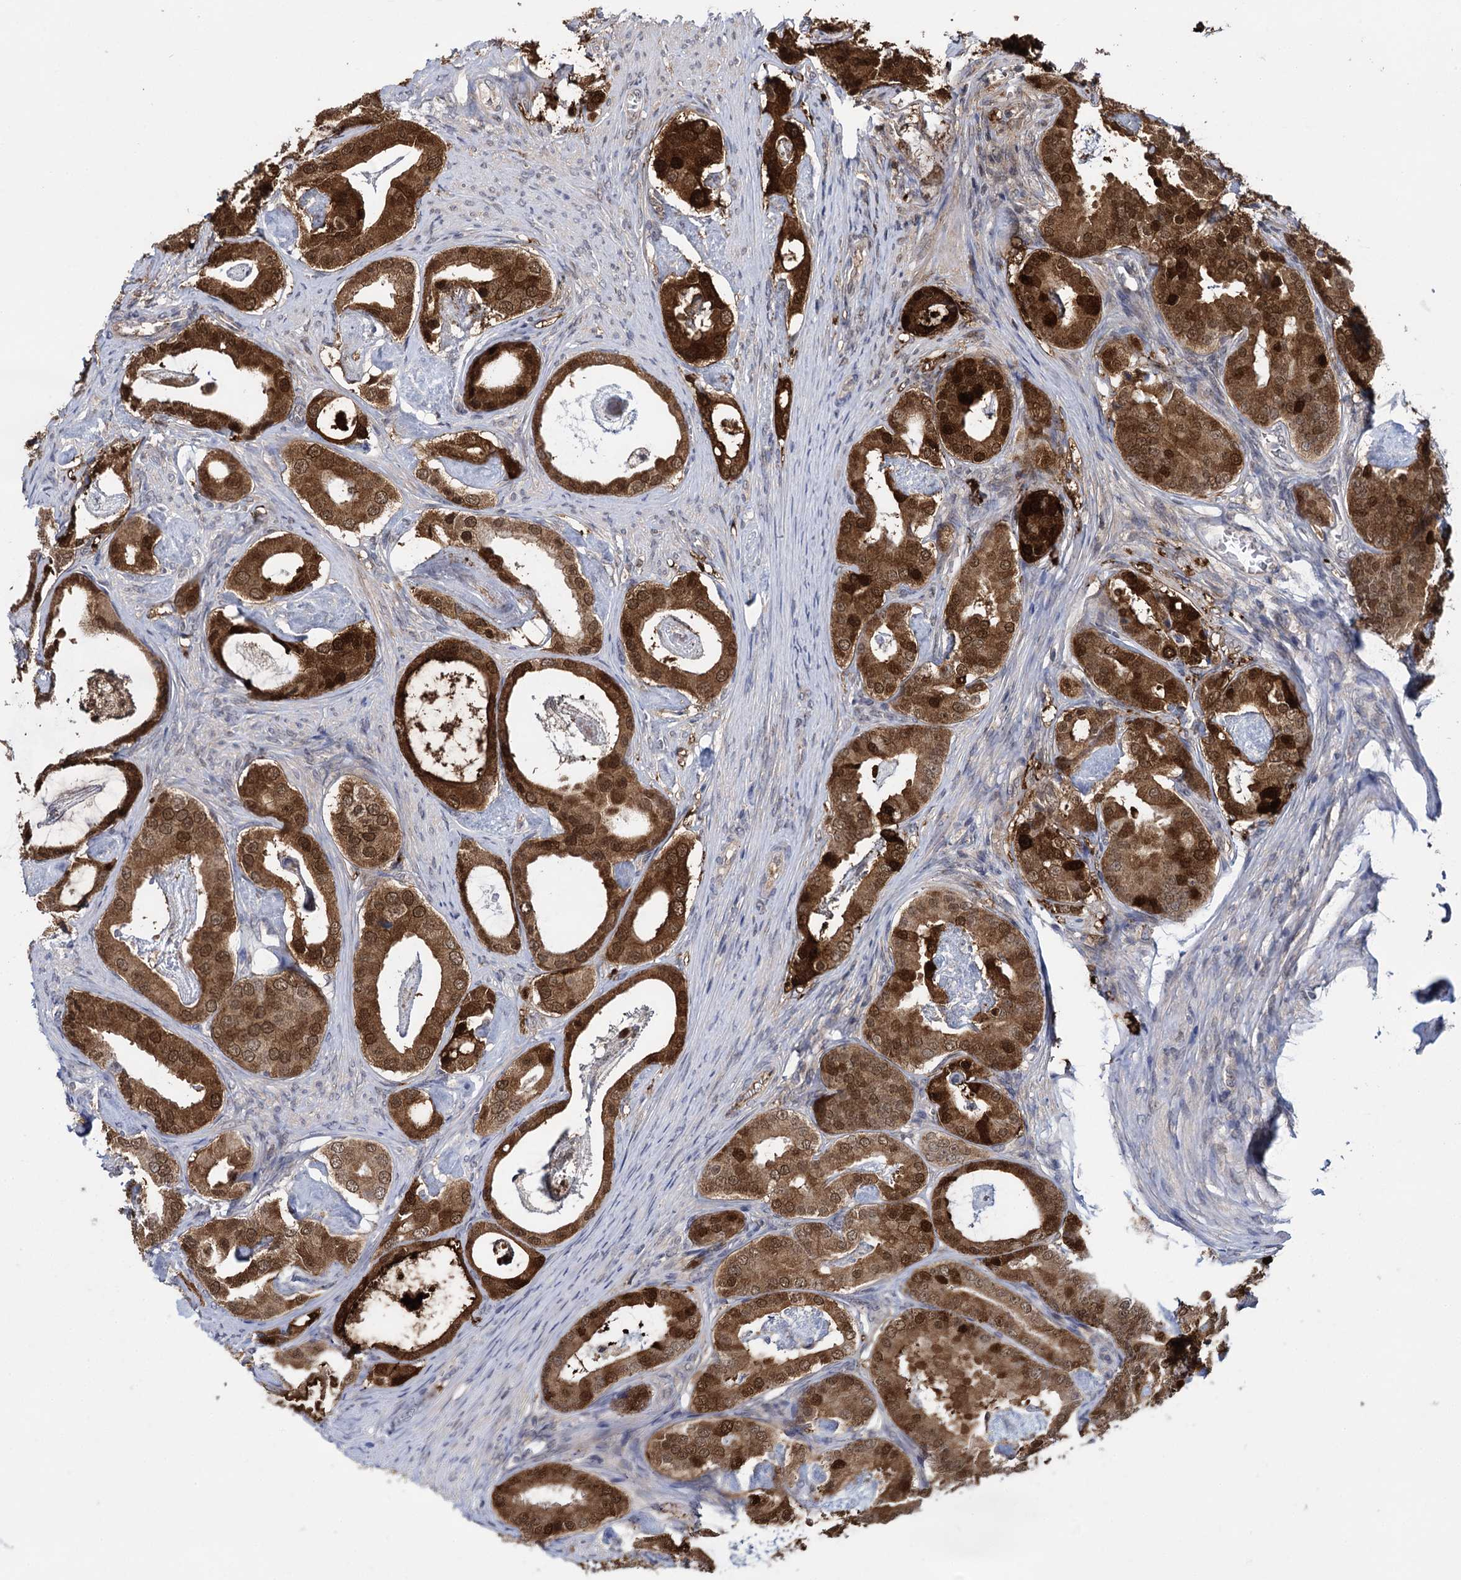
{"staining": {"intensity": "strong", "quantity": ">75%", "location": "cytoplasmic/membranous,nuclear"}, "tissue": "prostate cancer", "cell_type": "Tumor cells", "image_type": "cancer", "snomed": [{"axis": "morphology", "description": "Adenocarcinoma, Low grade"}, {"axis": "topography", "description": "Prostate"}], "caption": "A brown stain labels strong cytoplasmic/membranous and nuclear positivity of a protein in prostate adenocarcinoma (low-grade) tumor cells.", "gene": "GLO1", "patient": {"sex": "male", "age": 71}}